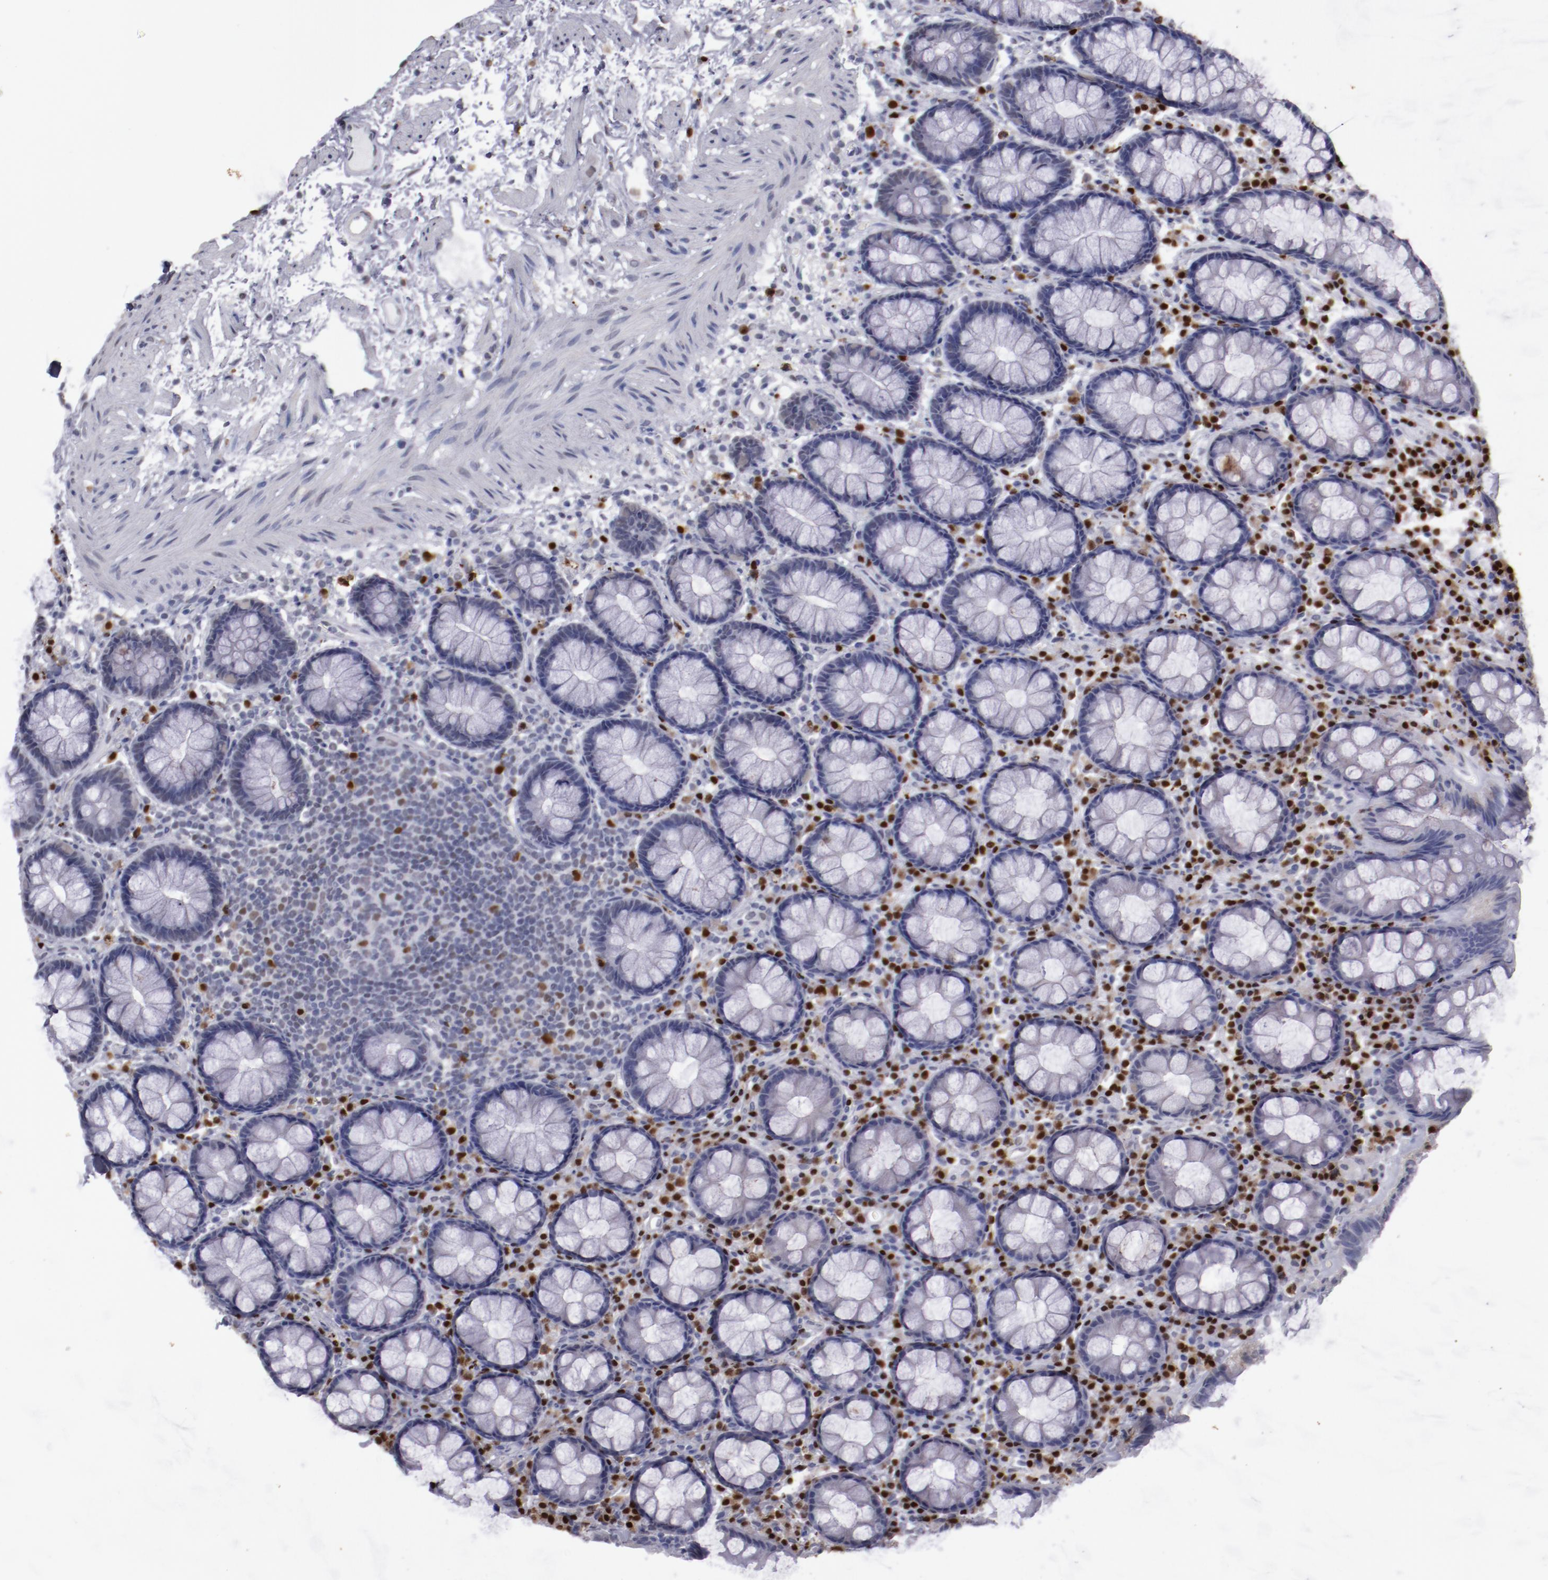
{"staining": {"intensity": "negative", "quantity": "none", "location": "none"}, "tissue": "rectum", "cell_type": "Glandular cells", "image_type": "normal", "snomed": [{"axis": "morphology", "description": "Normal tissue, NOS"}, {"axis": "topography", "description": "Rectum"}], "caption": "Glandular cells are negative for protein expression in unremarkable human rectum. (Brightfield microscopy of DAB (3,3'-diaminobenzidine) immunohistochemistry (IHC) at high magnification).", "gene": "IRF4", "patient": {"sex": "male", "age": 92}}